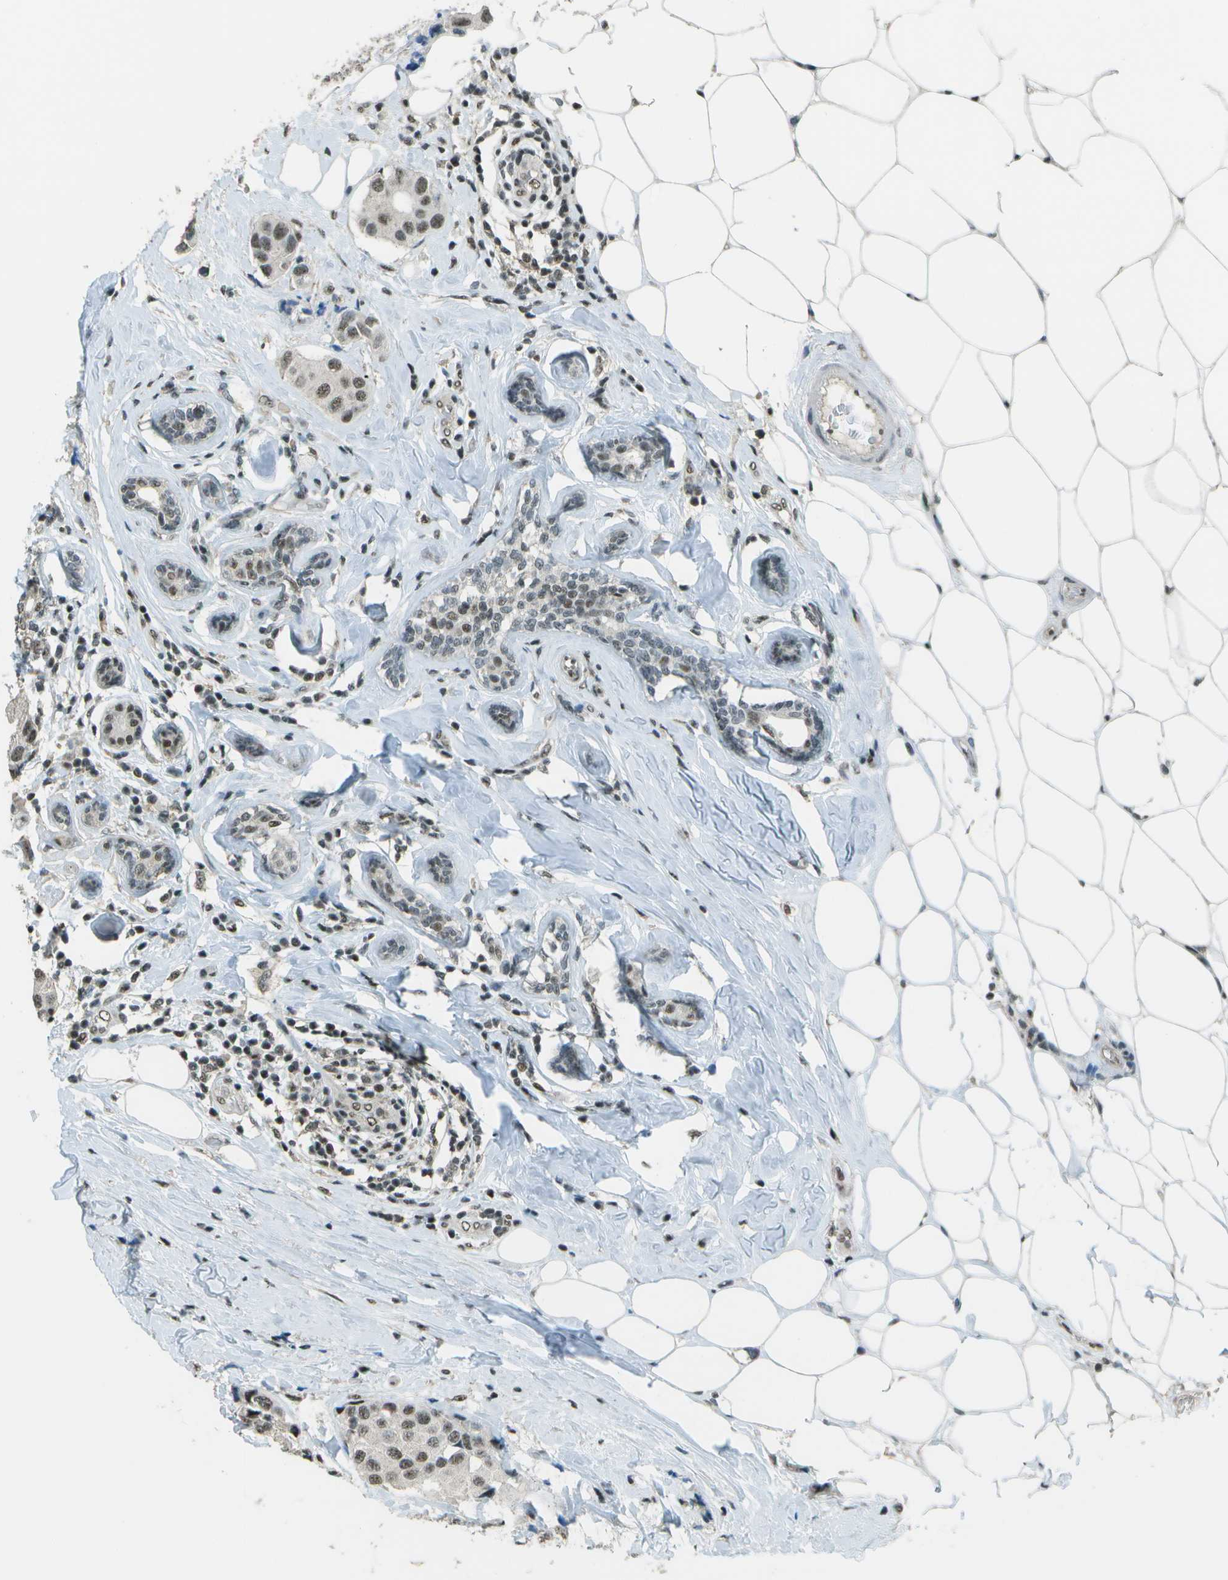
{"staining": {"intensity": "moderate", "quantity": ">75%", "location": "nuclear"}, "tissue": "breast cancer", "cell_type": "Tumor cells", "image_type": "cancer", "snomed": [{"axis": "morphology", "description": "Normal tissue, NOS"}, {"axis": "morphology", "description": "Duct carcinoma"}, {"axis": "topography", "description": "Breast"}], "caption": "A brown stain highlights moderate nuclear expression of a protein in infiltrating ductal carcinoma (breast) tumor cells.", "gene": "DEPDC1", "patient": {"sex": "female", "age": 39}}